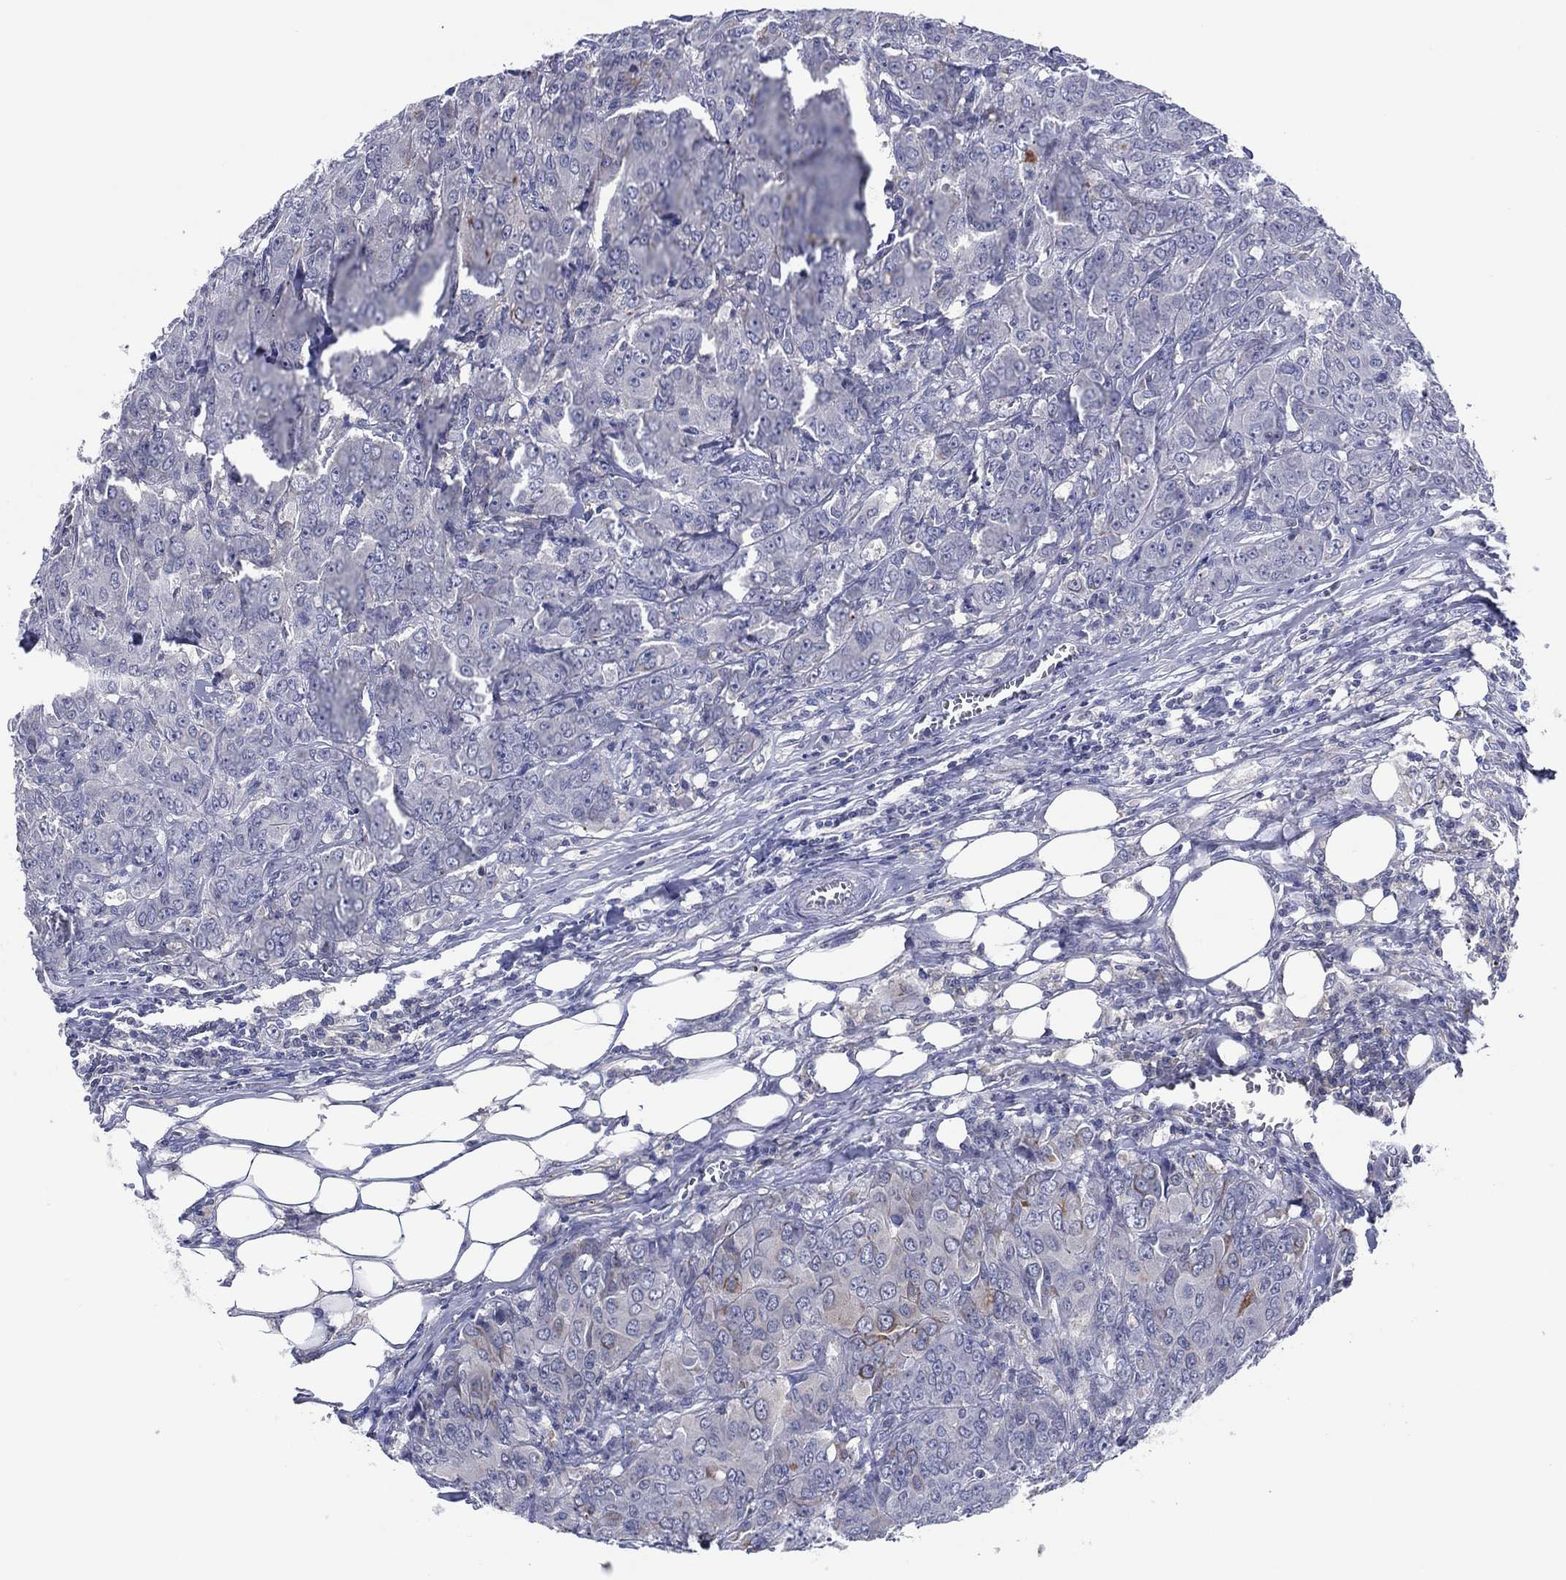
{"staining": {"intensity": "moderate", "quantity": "<25%", "location": "cytoplasmic/membranous"}, "tissue": "breast cancer", "cell_type": "Tumor cells", "image_type": "cancer", "snomed": [{"axis": "morphology", "description": "Duct carcinoma"}, {"axis": "topography", "description": "Breast"}], "caption": "Brown immunohistochemical staining in invasive ductal carcinoma (breast) exhibits moderate cytoplasmic/membranous expression in about <25% of tumor cells.", "gene": "TRIM31", "patient": {"sex": "female", "age": 43}}